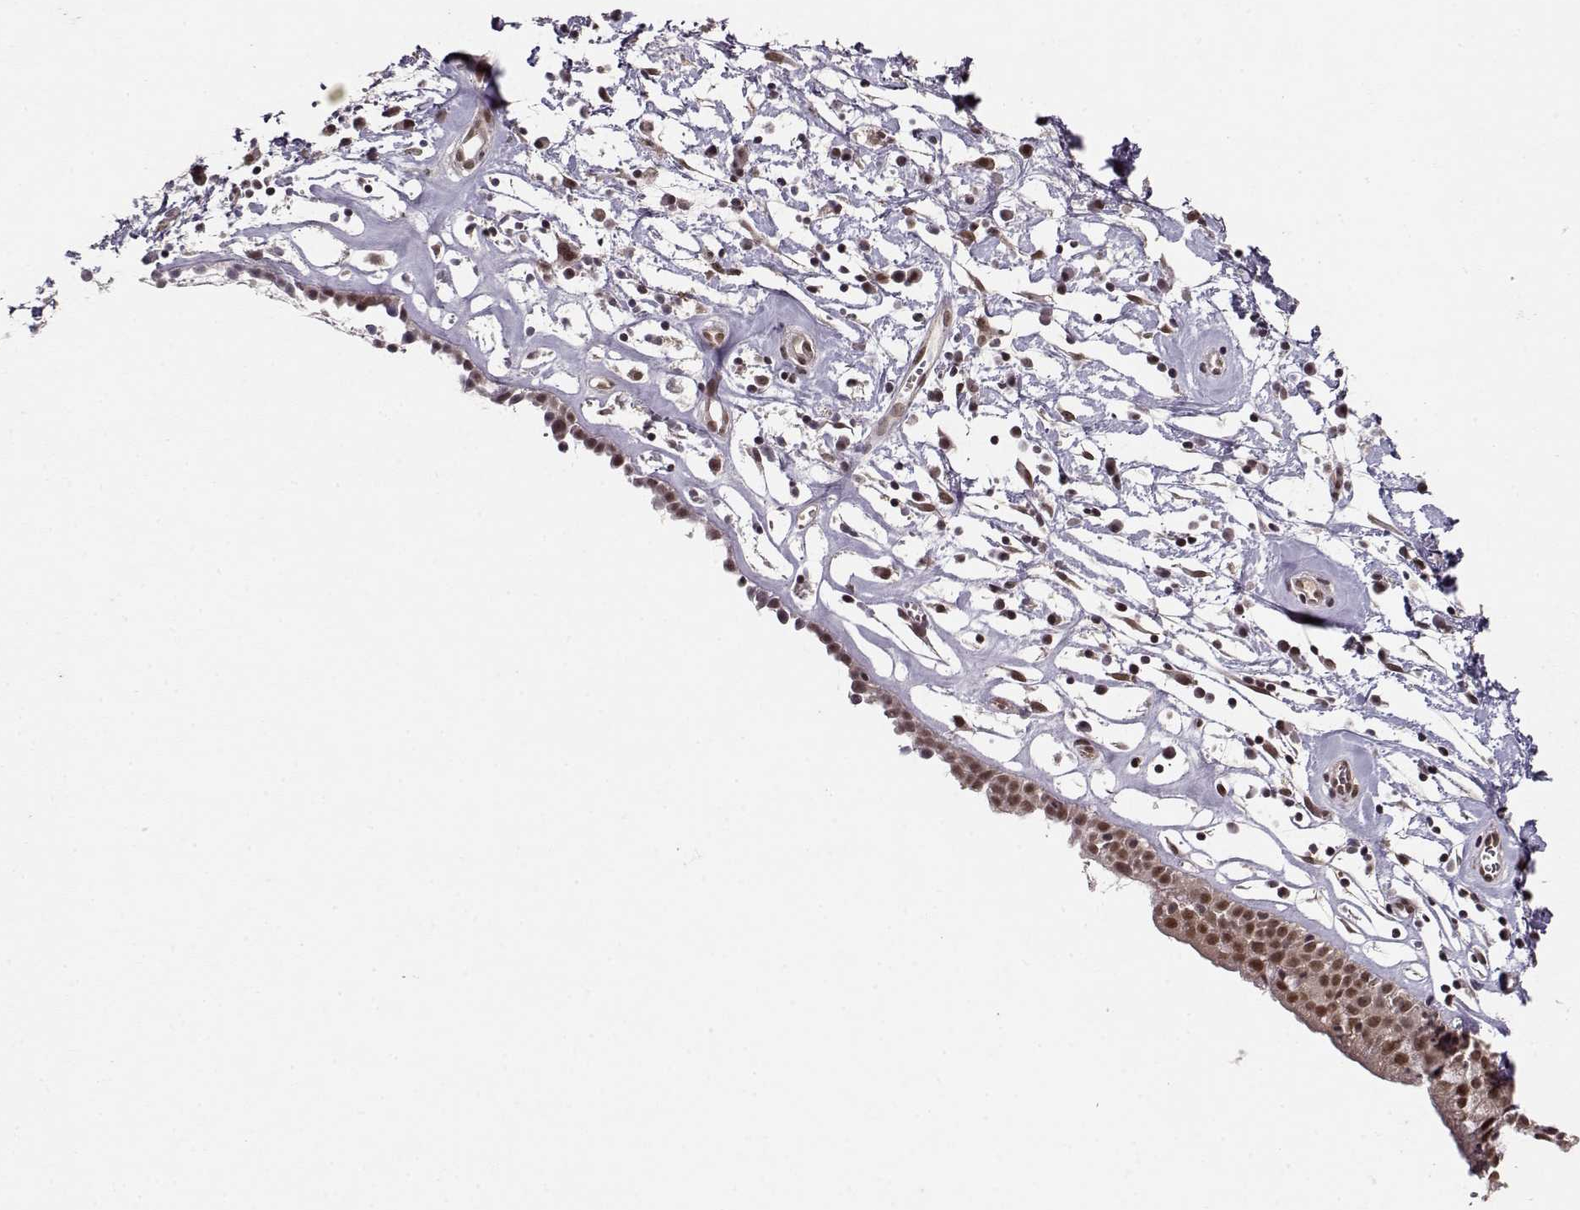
{"staining": {"intensity": "moderate", "quantity": ">75%", "location": "nuclear"}, "tissue": "nasopharynx", "cell_type": "Respiratory epithelial cells", "image_type": "normal", "snomed": [{"axis": "morphology", "description": "Normal tissue, NOS"}, {"axis": "topography", "description": "Nasopharynx"}], "caption": "A micrograph of nasopharynx stained for a protein demonstrates moderate nuclear brown staining in respiratory epithelial cells. (Stains: DAB (3,3'-diaminobenzidine) in brown, nuclei in blue, Microscopy: brightfield microscopy at high magnification).", "gene": "CSNK2A1", "patient": {"sex": "male", "age": 77}}